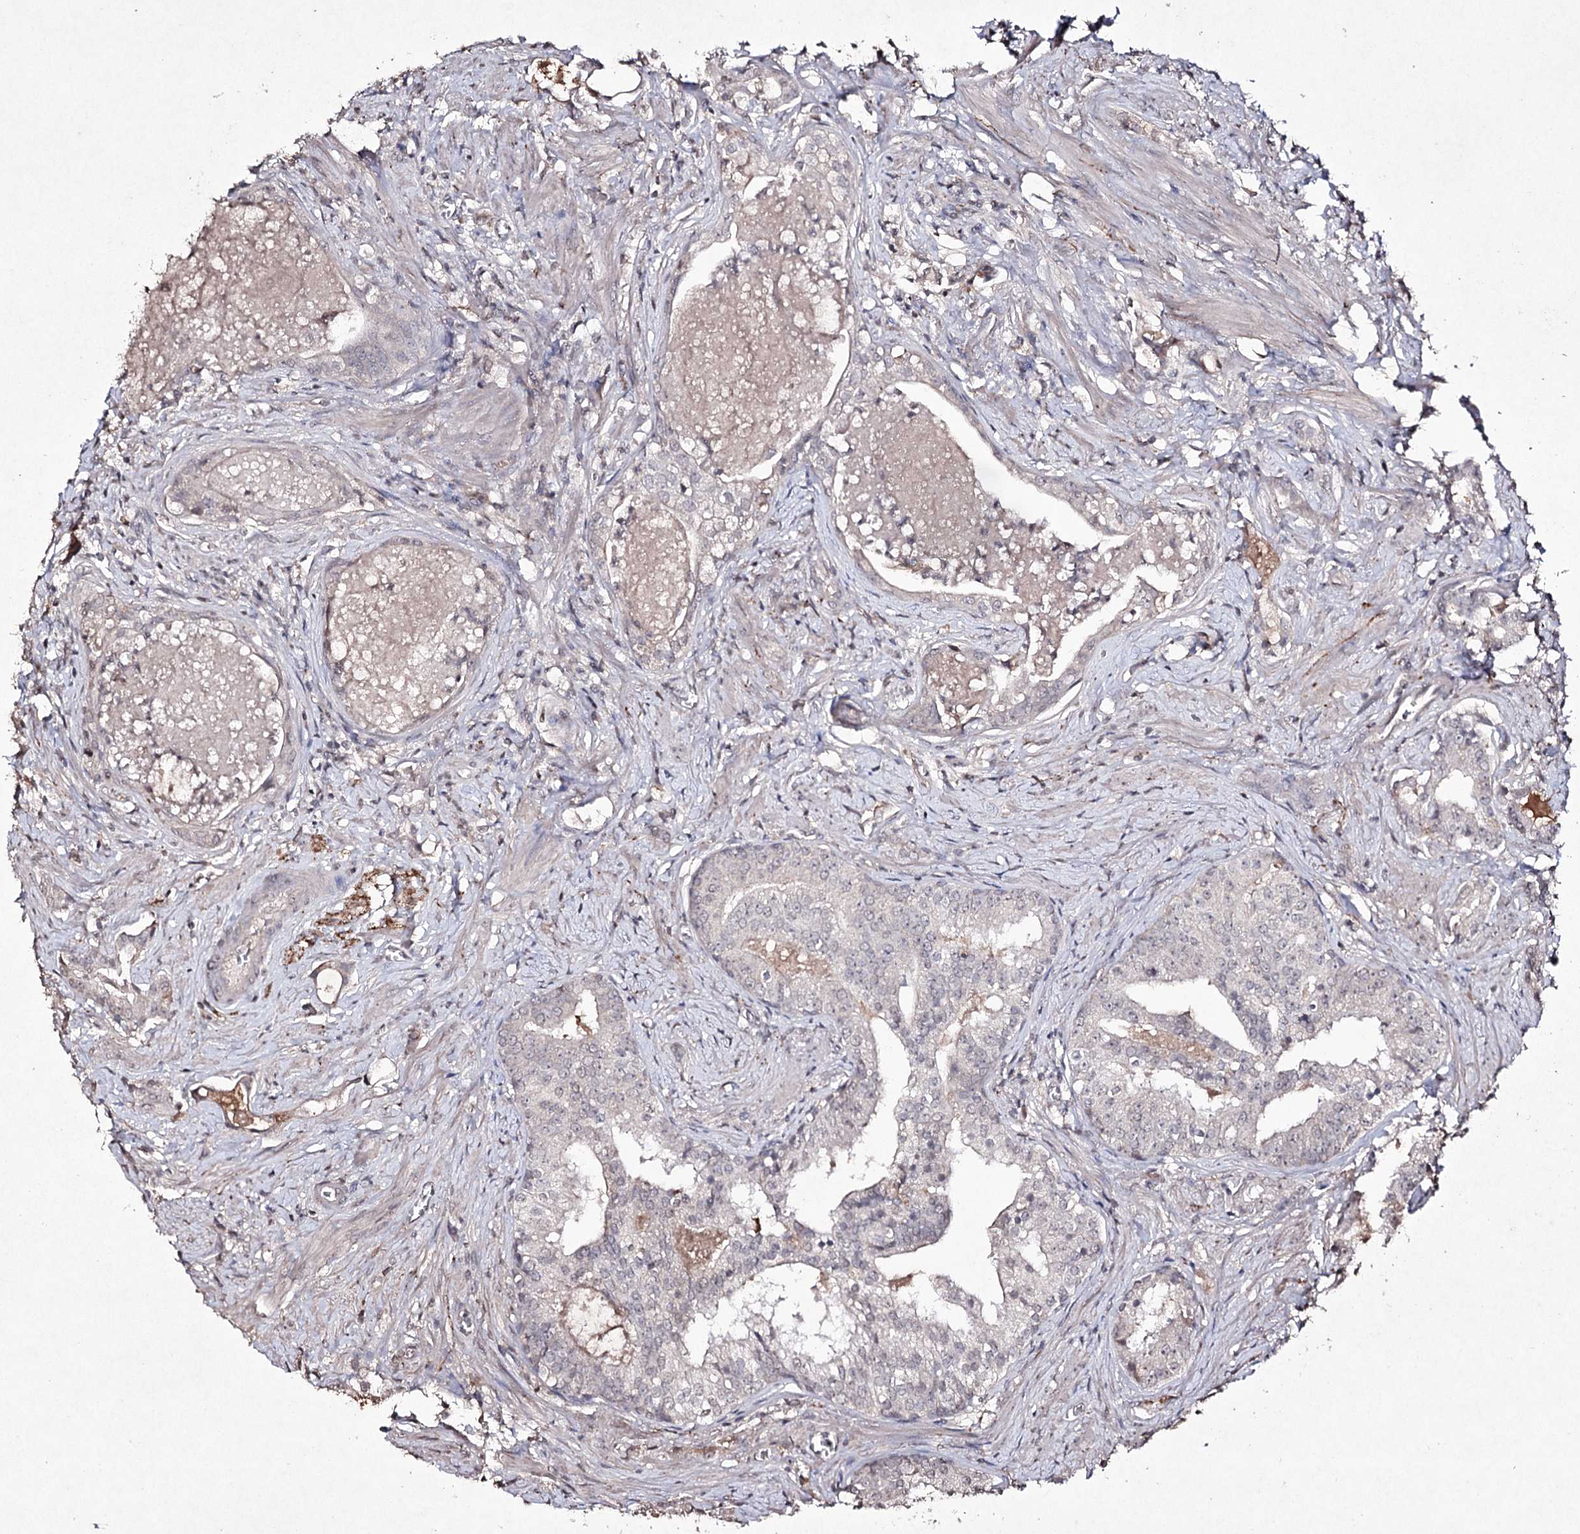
{"staining": {"intensity": "negative", "quantity": "none", "location": "none"}, "tissue": "prostate cancer", "cell_type": "Tumor cells", "image_type": "cancer", "snomed": [{"axis": "morphology", "description": "Adenocarcinoma, High grade"}, {"axis": "topography", "description": "Prostate"}], "caption": "Tumor cells show no significant protein positivity in prostate cancer.", "gene": "SYNGR3", "patient": {"sex": "male", "age": 58}}